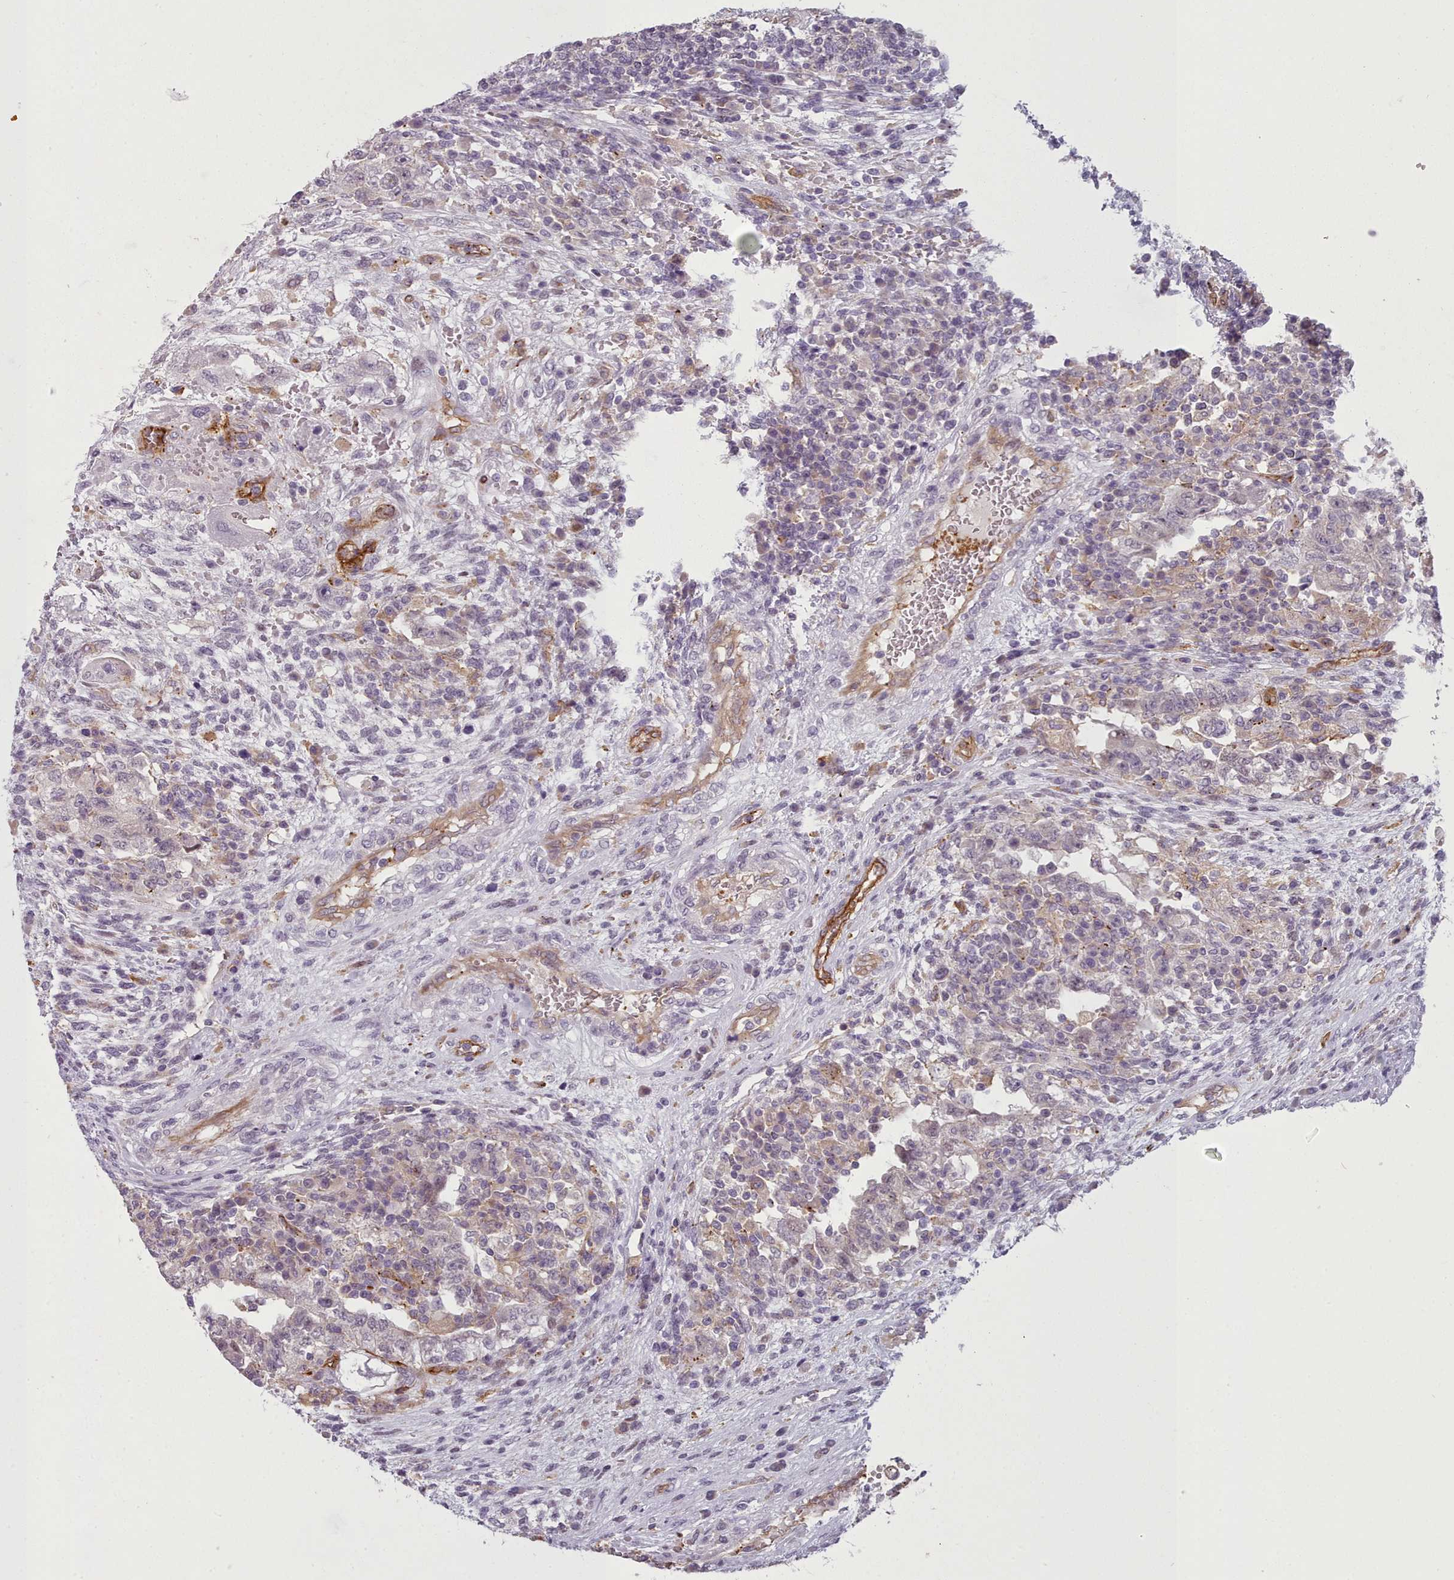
{"staining": {"intensity": "negative", "quantity": "none", "location": "none"}, "tissue": "testis cancer", "cell_type": "Tumor cells", "image_type": "cancer", "snomed": [{"axis": "morphology", "description": "Carcinoma, Embryonal, NOS"}, {"axis": "topography", "description": "Testis"}], "caption": "Tumor cells show no significant protein expression in embryonal carcinoma (testis). The staining is performed using DAB brown chromogen with nuclei counter-stained in using hematoxylin.", "gene": "CD300LF", "patient": {"sex": "male", "age": 26}}